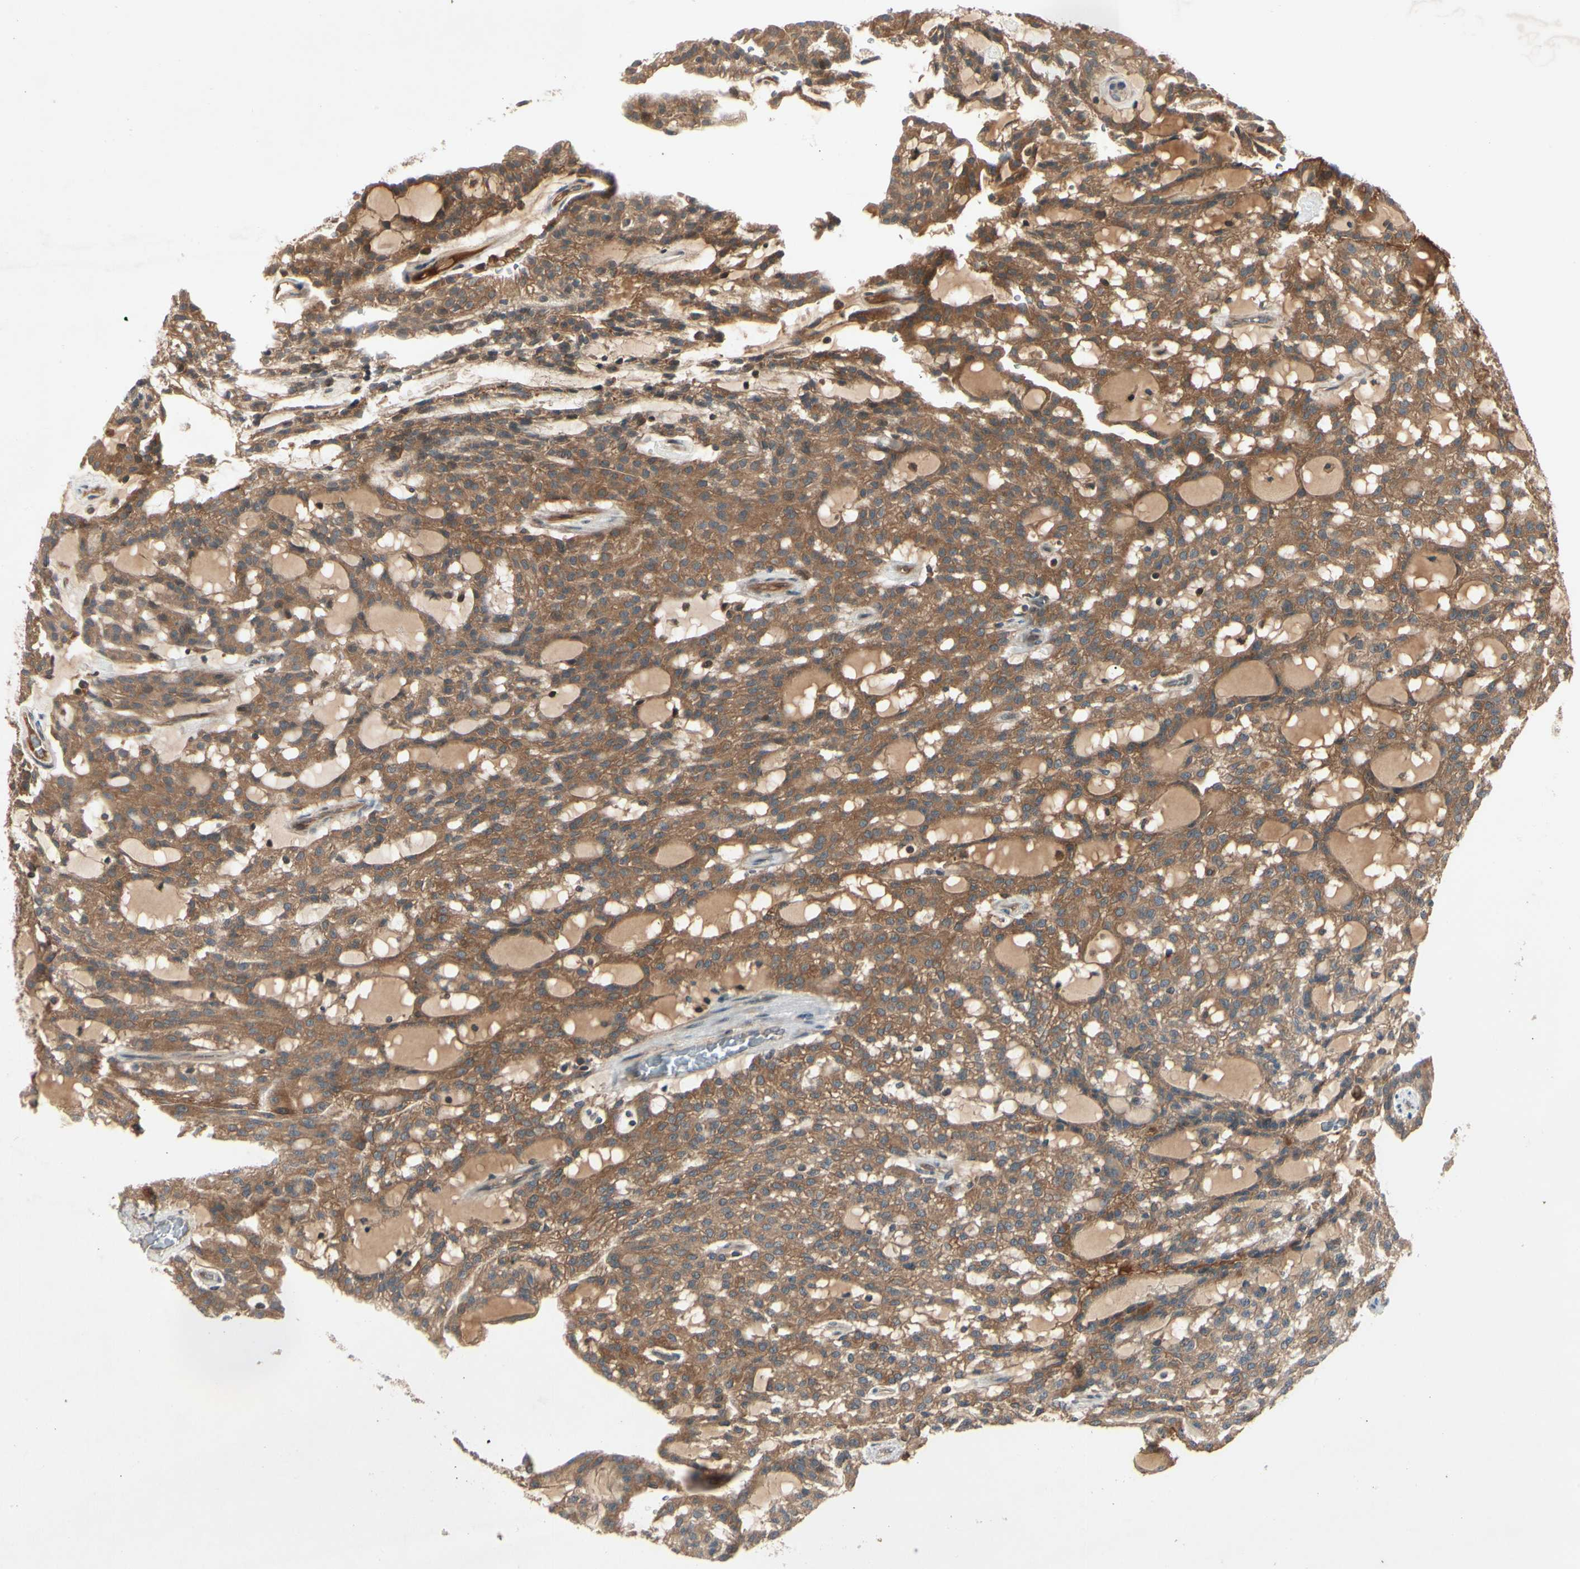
{"staining": {"intensity": "strong", "quantity": ">75%", "location": "cytoplasmic/membranous"}, "tissue": "renal cancer", "cell_type": "Tumor cells", "image_type": "cancer", "snomed": [{"axis": "morphology", "description": "Adenocarcinoma, NOS"}, {"axis": "topography", "description": "Kidney"}], "caption": "Protein staining of renal cancer tissue reveals strong cytoplasmic/membranous staining in about >75% of tumor cells.", "gene": "RNF14", "patient": {"sex": "male", "age": 63}}